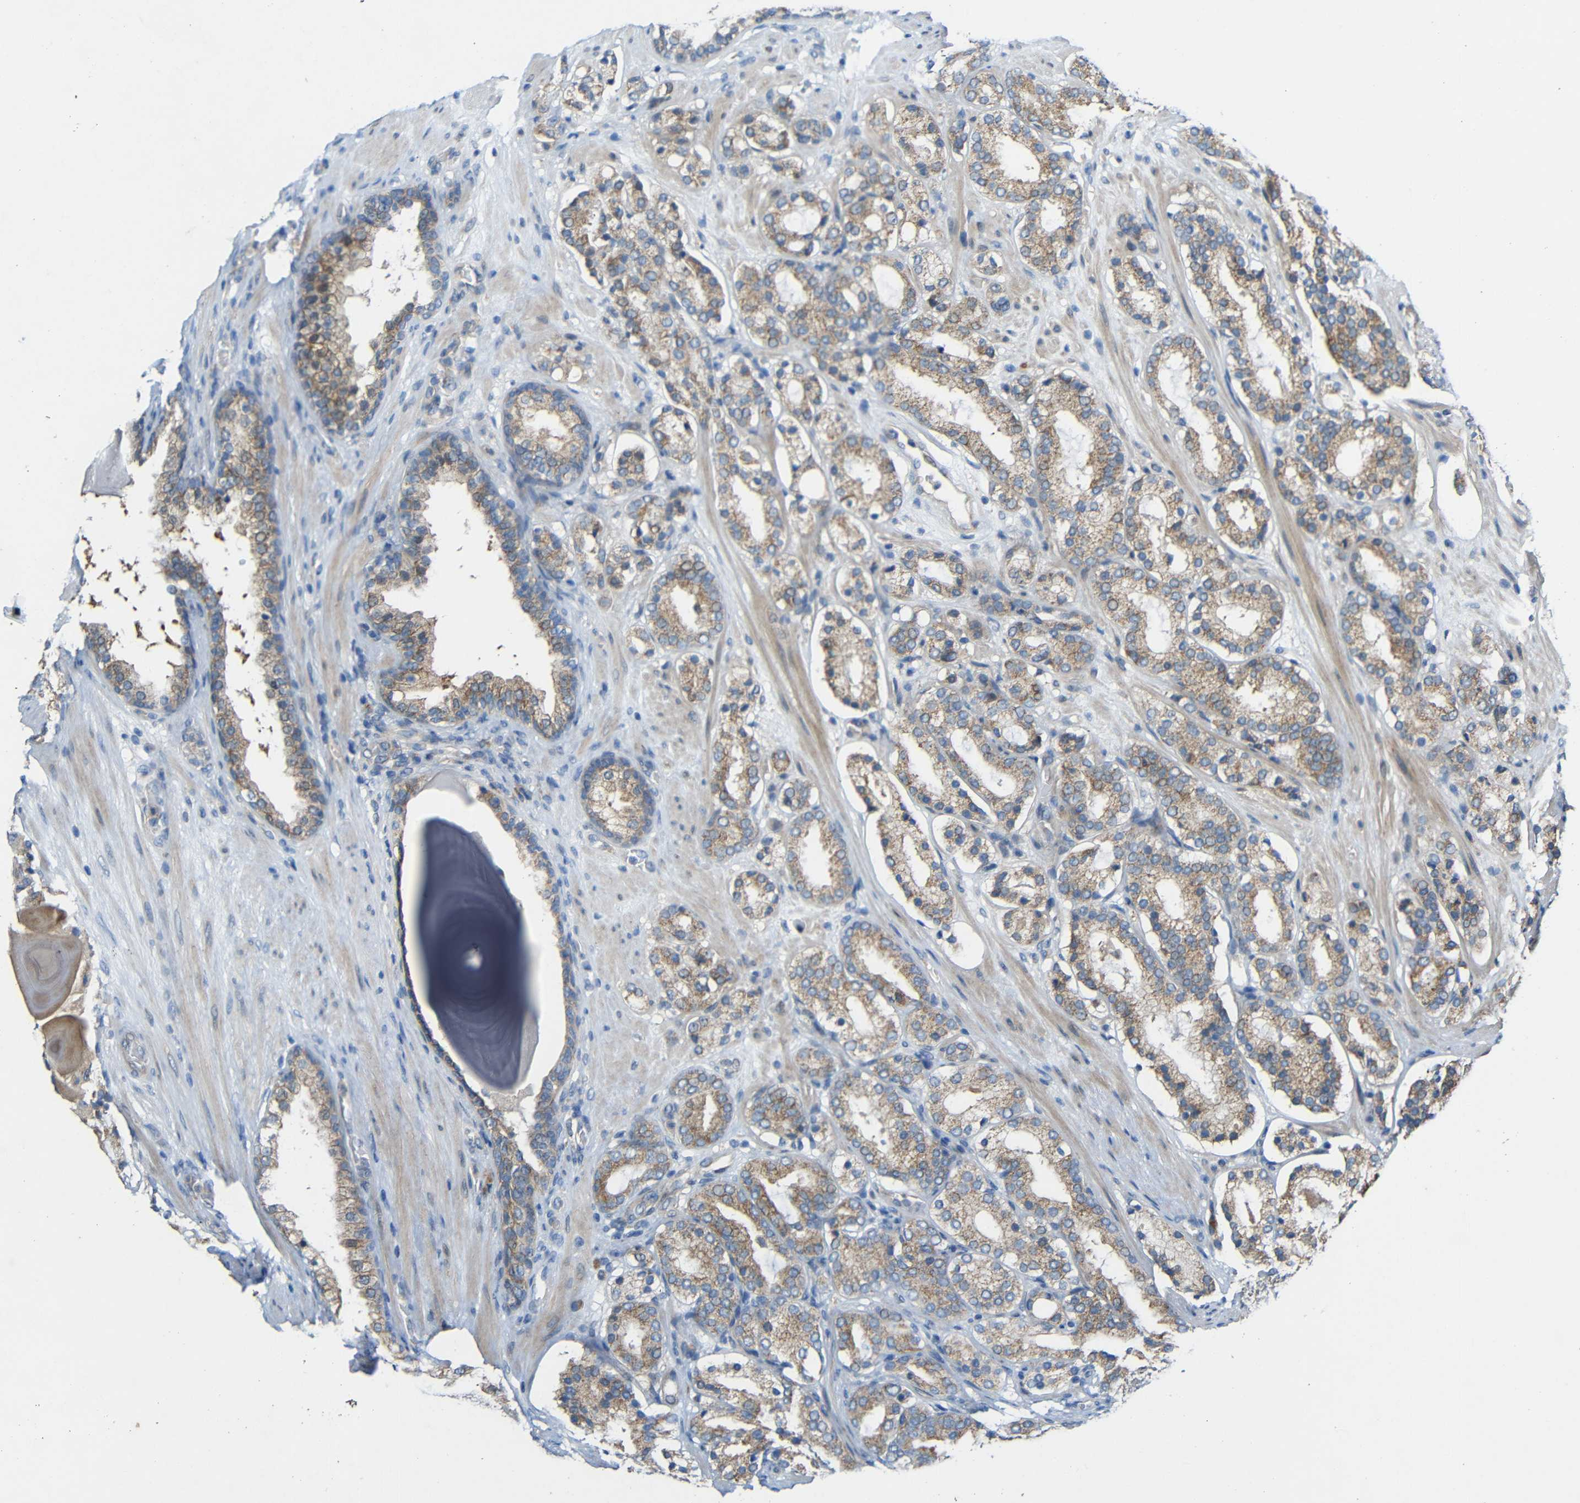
{"staining": {"intensity": "weak", "quantity": ">75%", "location": "cytoplasmic/membranous"}, "tissue": "prostate cancer", "cell_type": "Tumor cells", "image_type": "cancer", "snomed": [{"axis": "morphology", "description": "Adenocarcinoma, Low grade"}, {"axis": "topography", "description": "Prostate"}], "caption": "Protein staining exhibits weak cytoplasmic/membranous expression in approximately >75% of tumor cells in prostate cancer.", "gene": "TMEM25", "patient": {"sex": "male", "age": 69}}